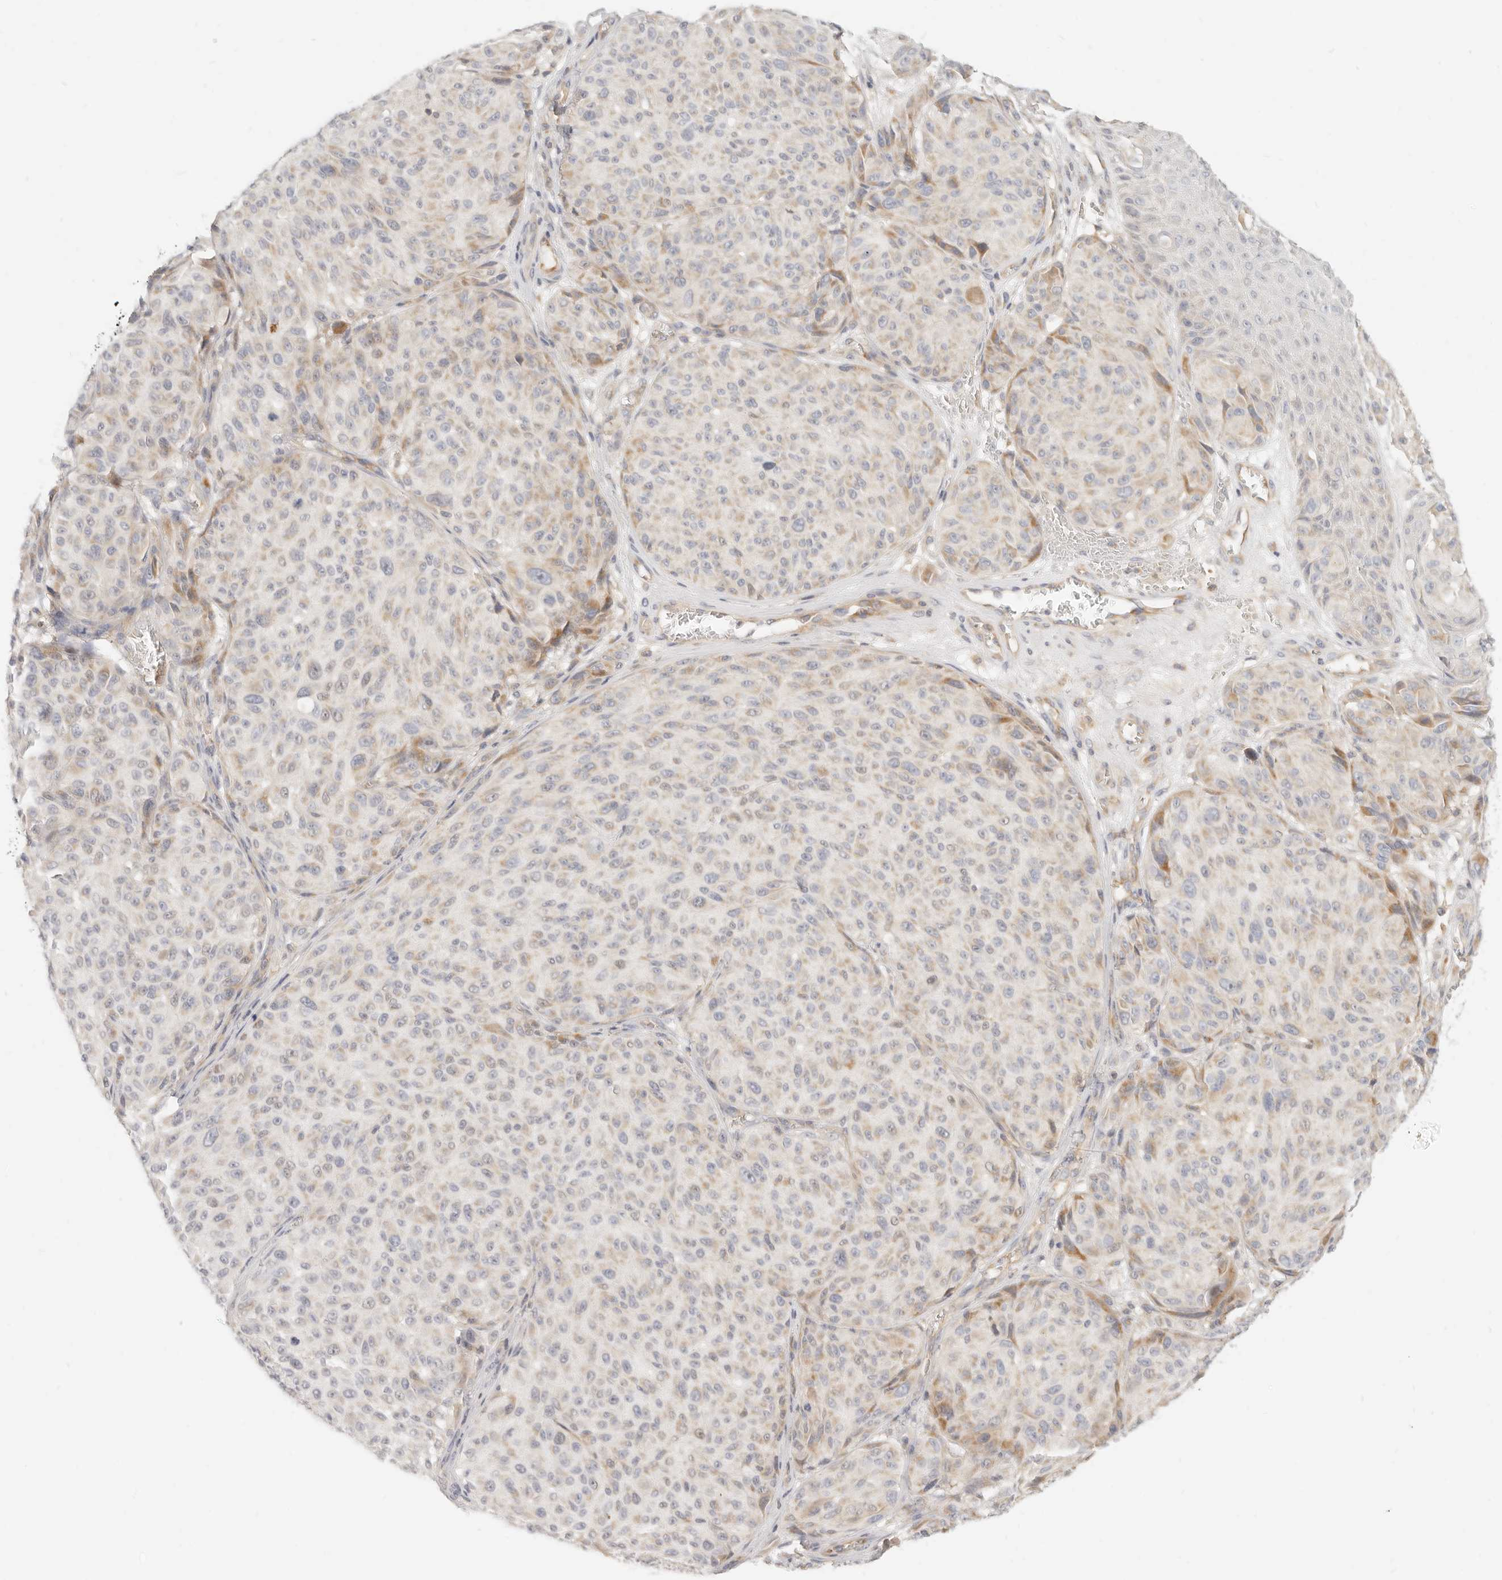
{"staining": {"intensity": "weak", "quantity": "<25%", "location": "cytoplasmic/membranous"}, "tissue": "melanoma", "cell_type": "Tumor cells", "image_type": "cancer", "snomed": [{"axis": "morphology", "description": "Malignant melanoma, NOS"}, {"axis": "topography", "description": "Skin"}], "caption": "There is no significant staining in tumor cells of melanoma.", "gene": "LTB4R2", "patient": {"sex": "male", "age": 83}}